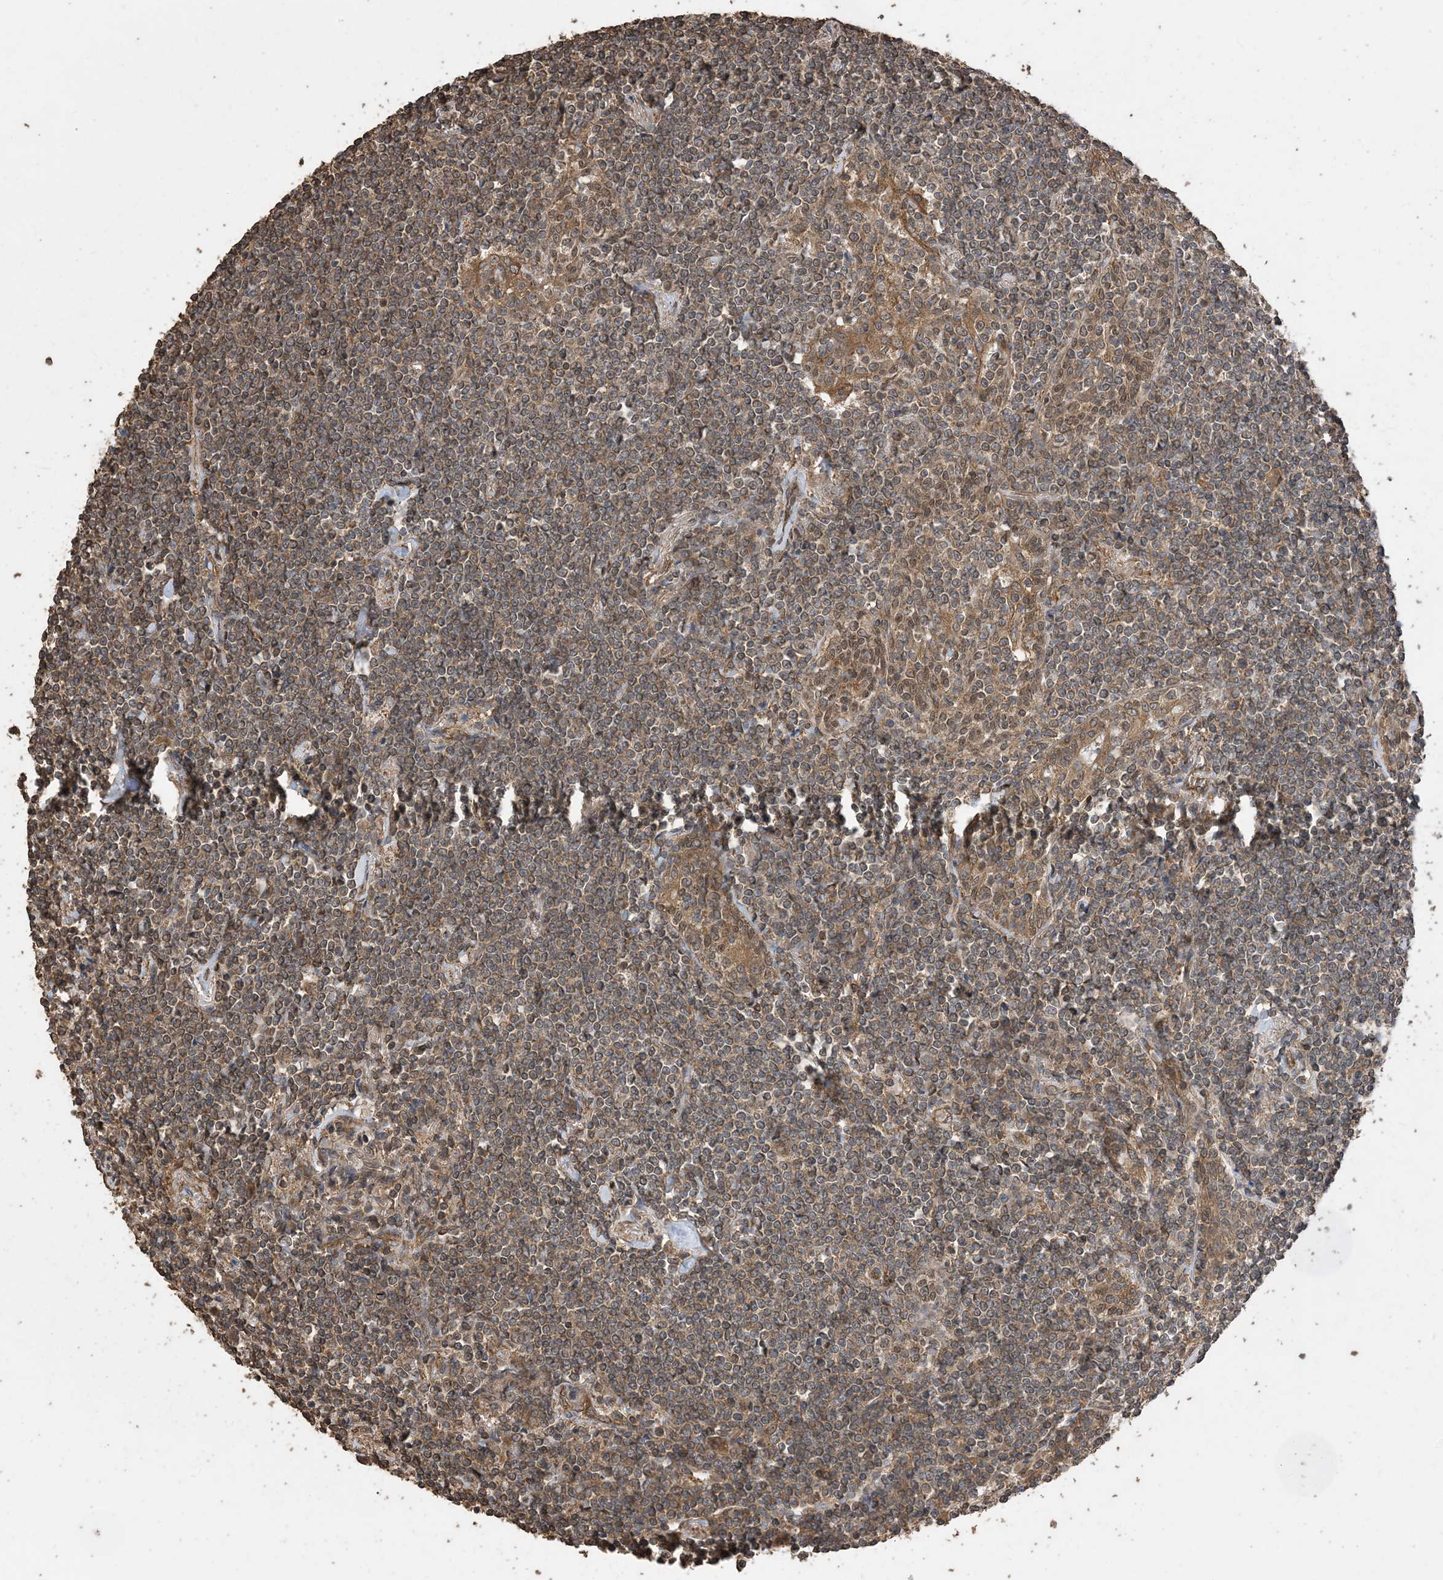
{"staining": {"intensity": "moderate", "quantity": ">75%", "location": "cytoplasmic/membranous"}, "tissue": "lymphoma", "cell_type": "Tumor cells", "image_type": "cancer", "snomed": [{"axis": "morphology", "description": "Malignant lymphoma, non-Hodgkin's type, Low grade"}, {"axis": "topography", "description": "Lung"}], "caption": "A brown stain shows moderate cytoplasmic/membranous positivity of a protein in low-grade malignant lymphoma, non-Hodgkin's type tumor cells.", "gene": "ZKSCAN5", "patient": {"sex": "female", "age": 71}}